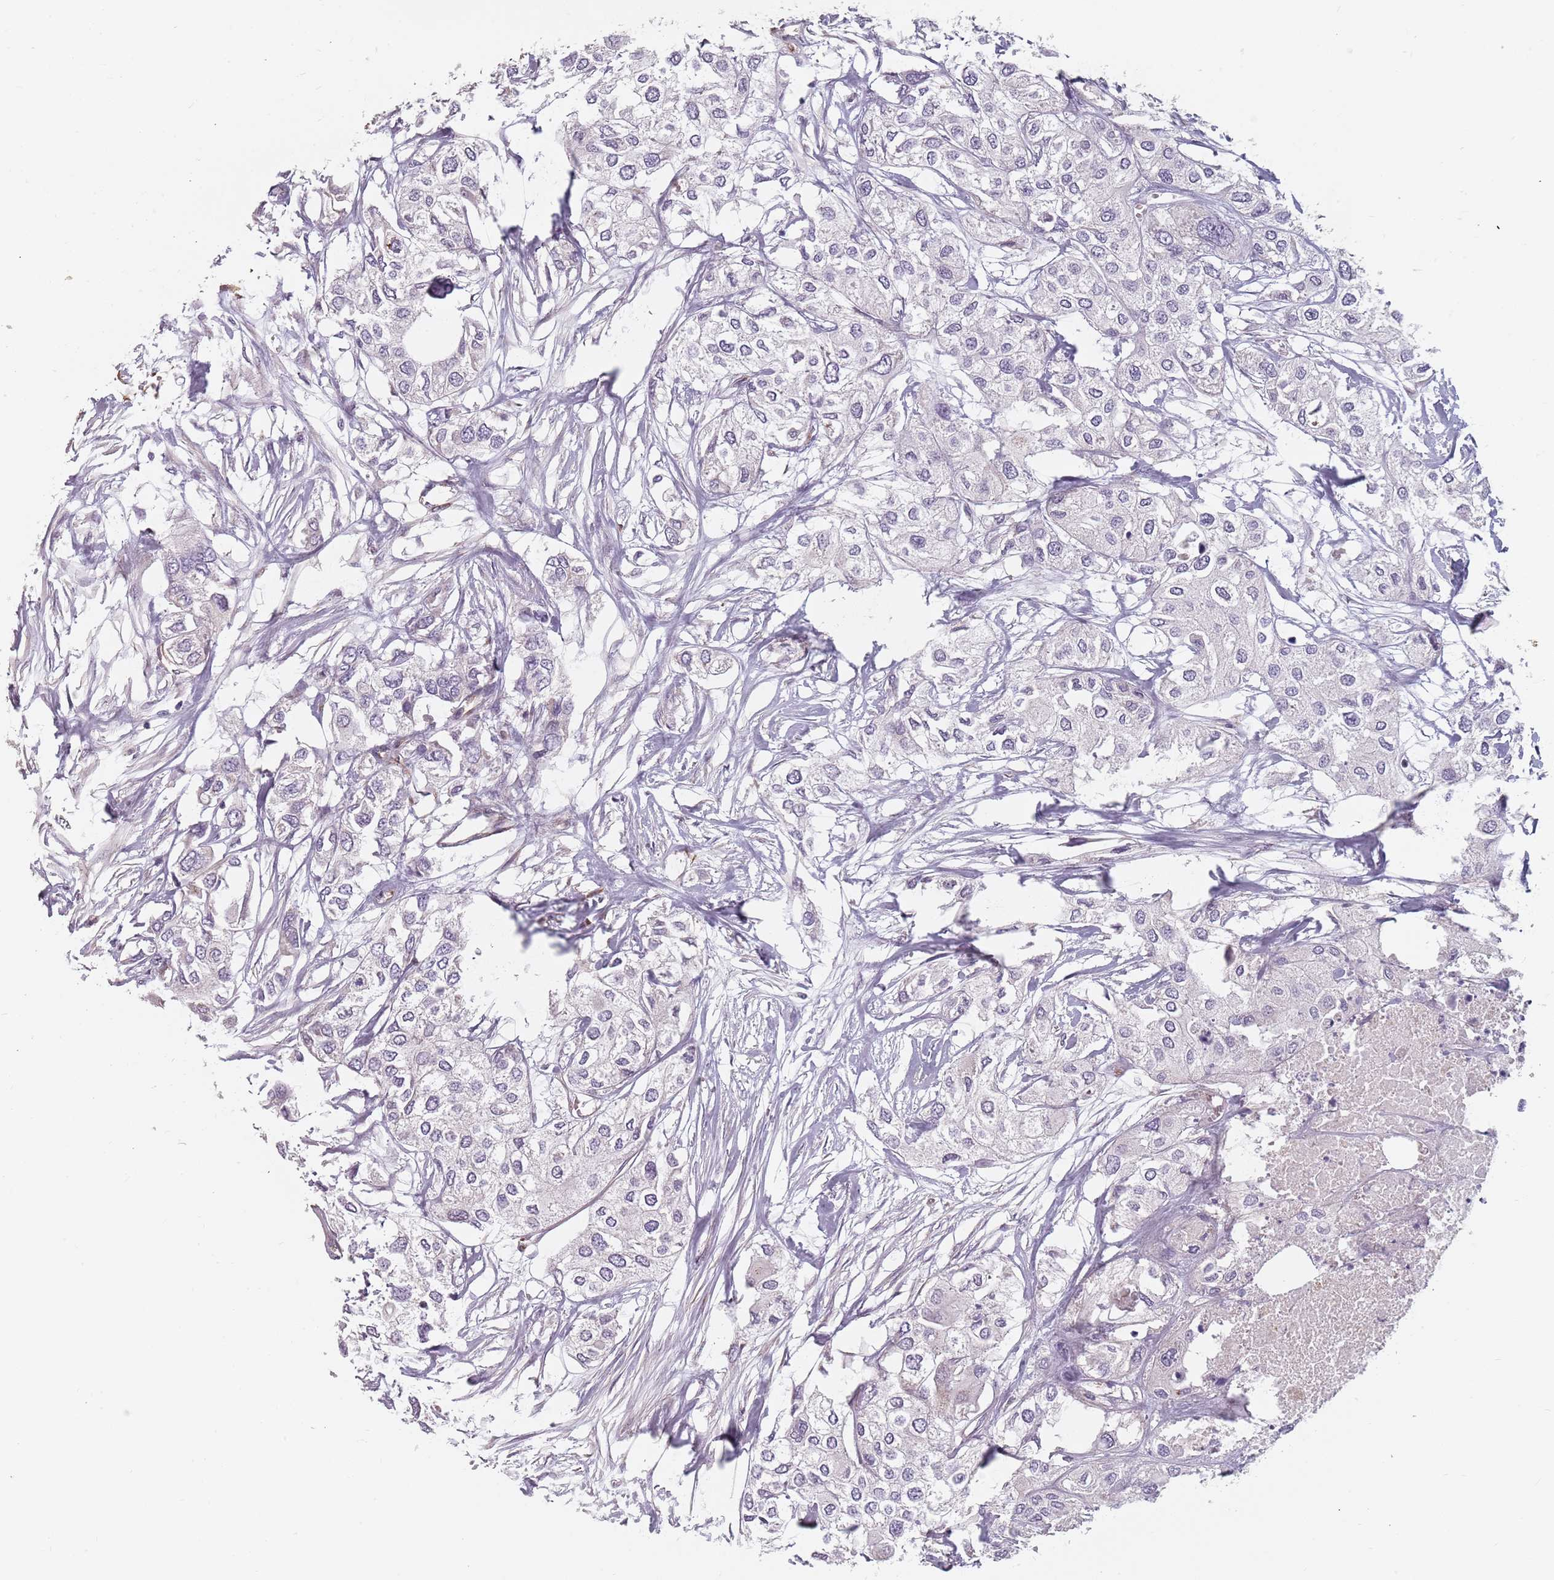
{"staining": {"intensity": "negative", "quantity": "none", "location": "none"}, "tissue": "urothelial cancer", "cell_type": "Tumor cells", "image_type": "cancer", "snomed": [{"axis": "morphology", "description": "Urothelial carcinoma, High grade"}, {"axis": "topography", "description": "Urinary bladder"}], "caption": "Tumor cells show no significant staining in urothelial carcinoma (high-grade).", "gene": "GAS2L3", "patient": {"sex": "male", "age": 64}}